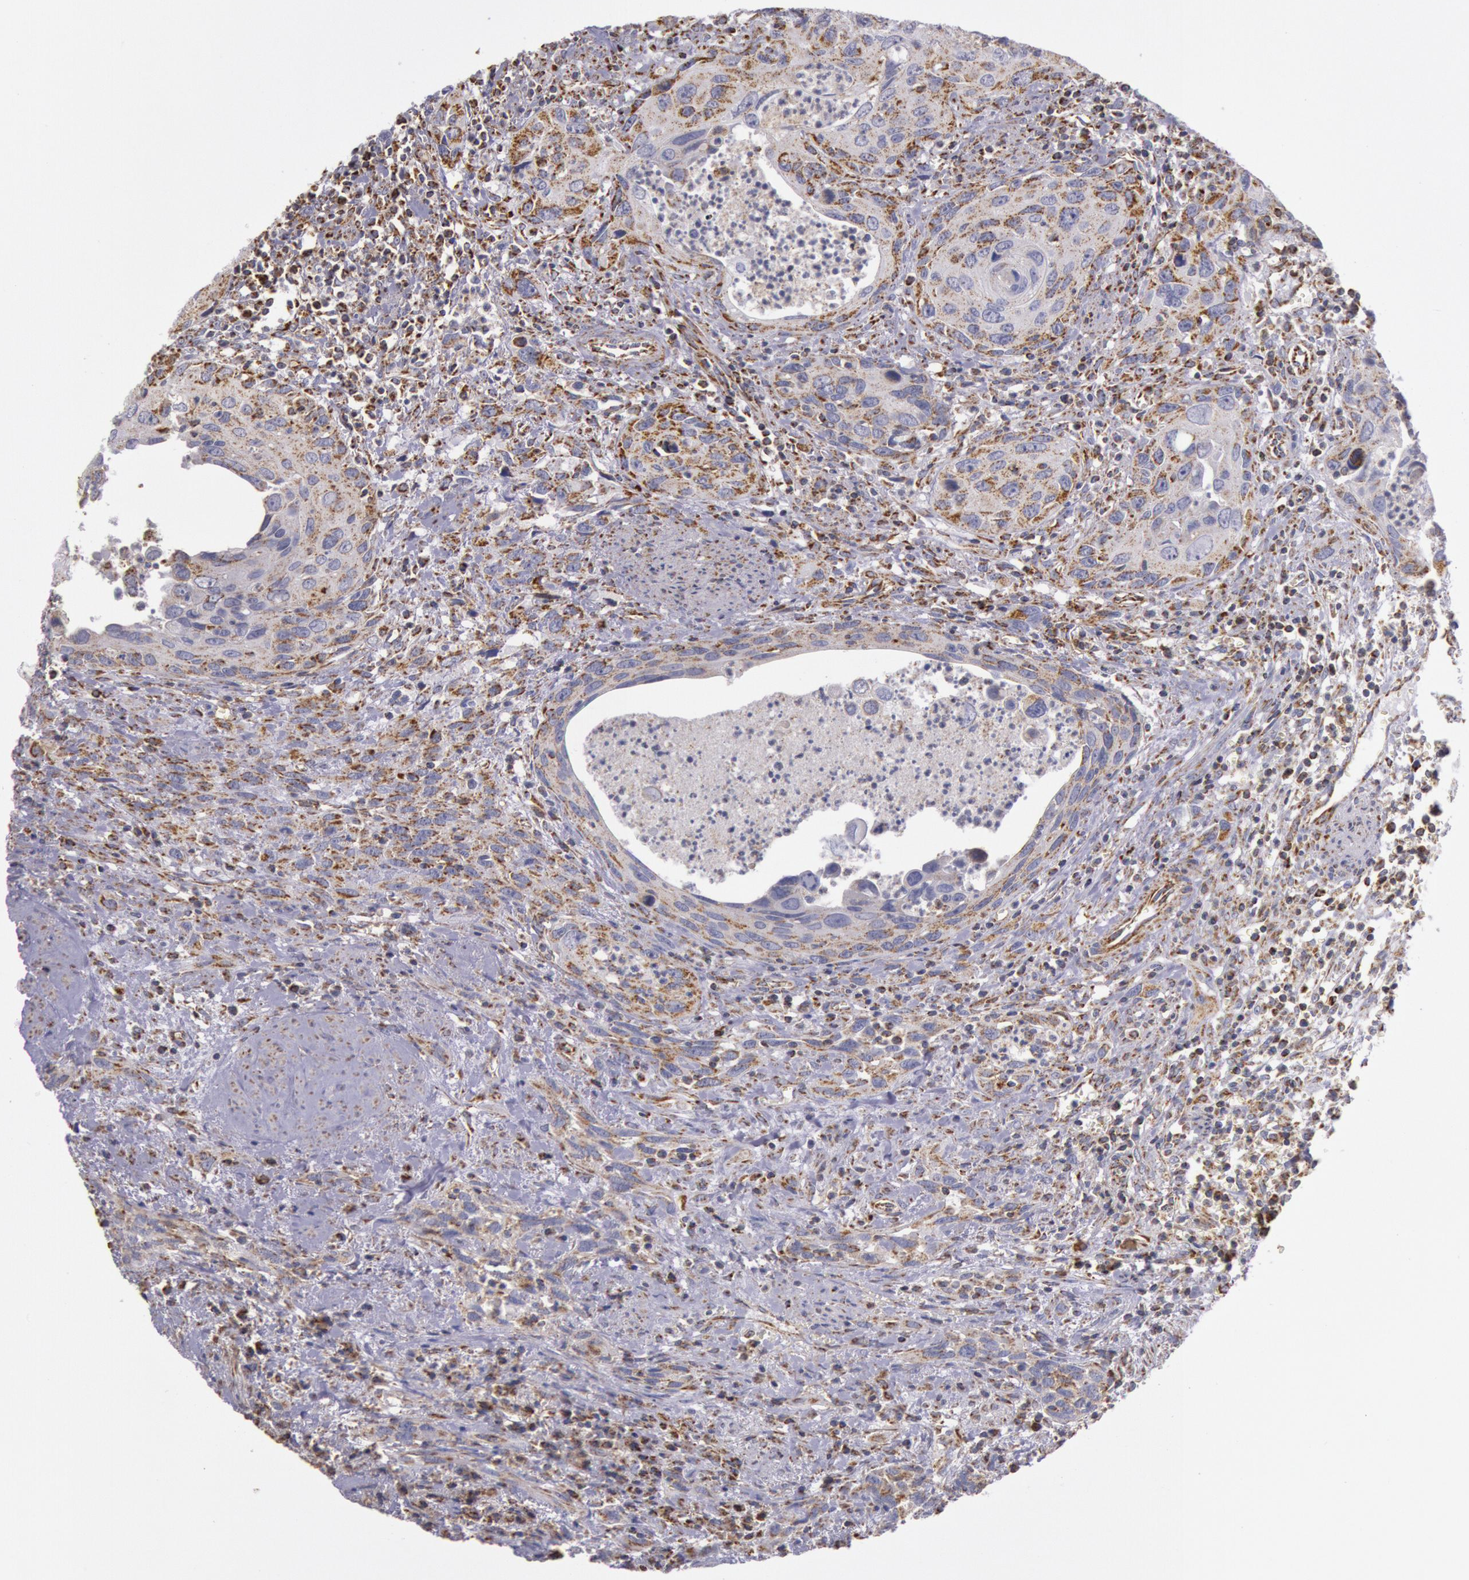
{"staining": {"intensity": "moderate", "quantity": "25%-75%", "location": "cytoplasmic/membranous"}, "tissue": "urothelial cancer", "cell_type": "Tumor cells", "image_type": "cancer", "snomed": [{"axis": "morphology", "description": "Urothelial carcinoma, High grade"}, {"axis": "topography", "description": "Urinary bladder"}], "caption": "Immunohistochemical staining of human urothelial cancer demonstrates moderate cytoplasmic/membranous protein staining in about 25%-75% of tumor cells.", "gene": "CYC1", "patient": {"sex": "male", "age": 71}}